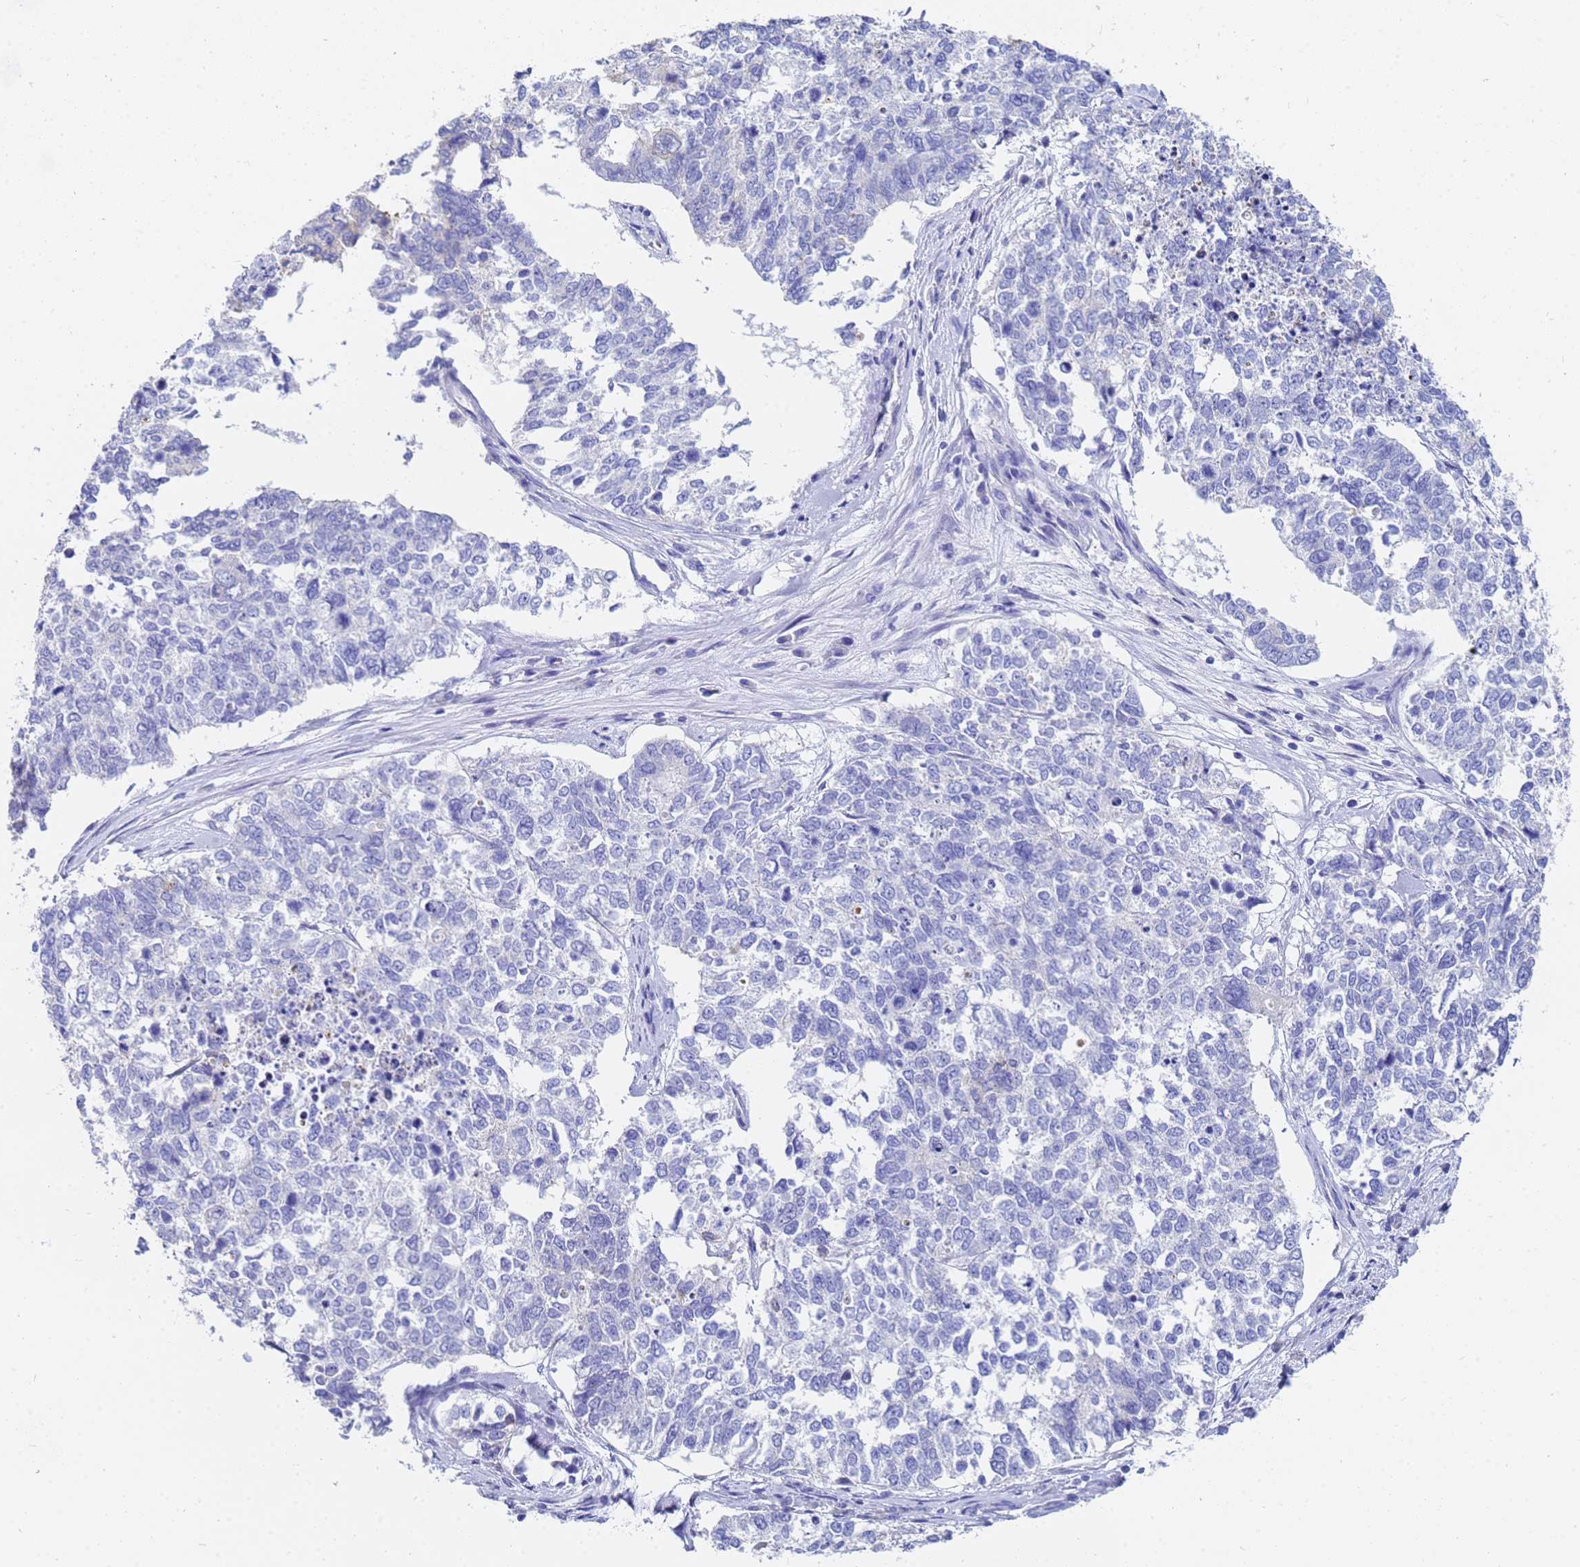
{"staining": {"intensity": "negative", "quantity": "none", "location": "none"}, "tissue": "cervical cancer", "cell_type": "Tumor cells", "image_type": "cancer", "snomed": [{"axis": "morphology", "description": "Squamous cell carcinoma, NOS"}, {"axis": "topography", "description": "Cervix"}], "caption": "There is no significant positivity in tumor cells of squamous cell carcinoma (cervical).", "gene": "C2orf72", "patient": {"sex": "female", "age": 63}}